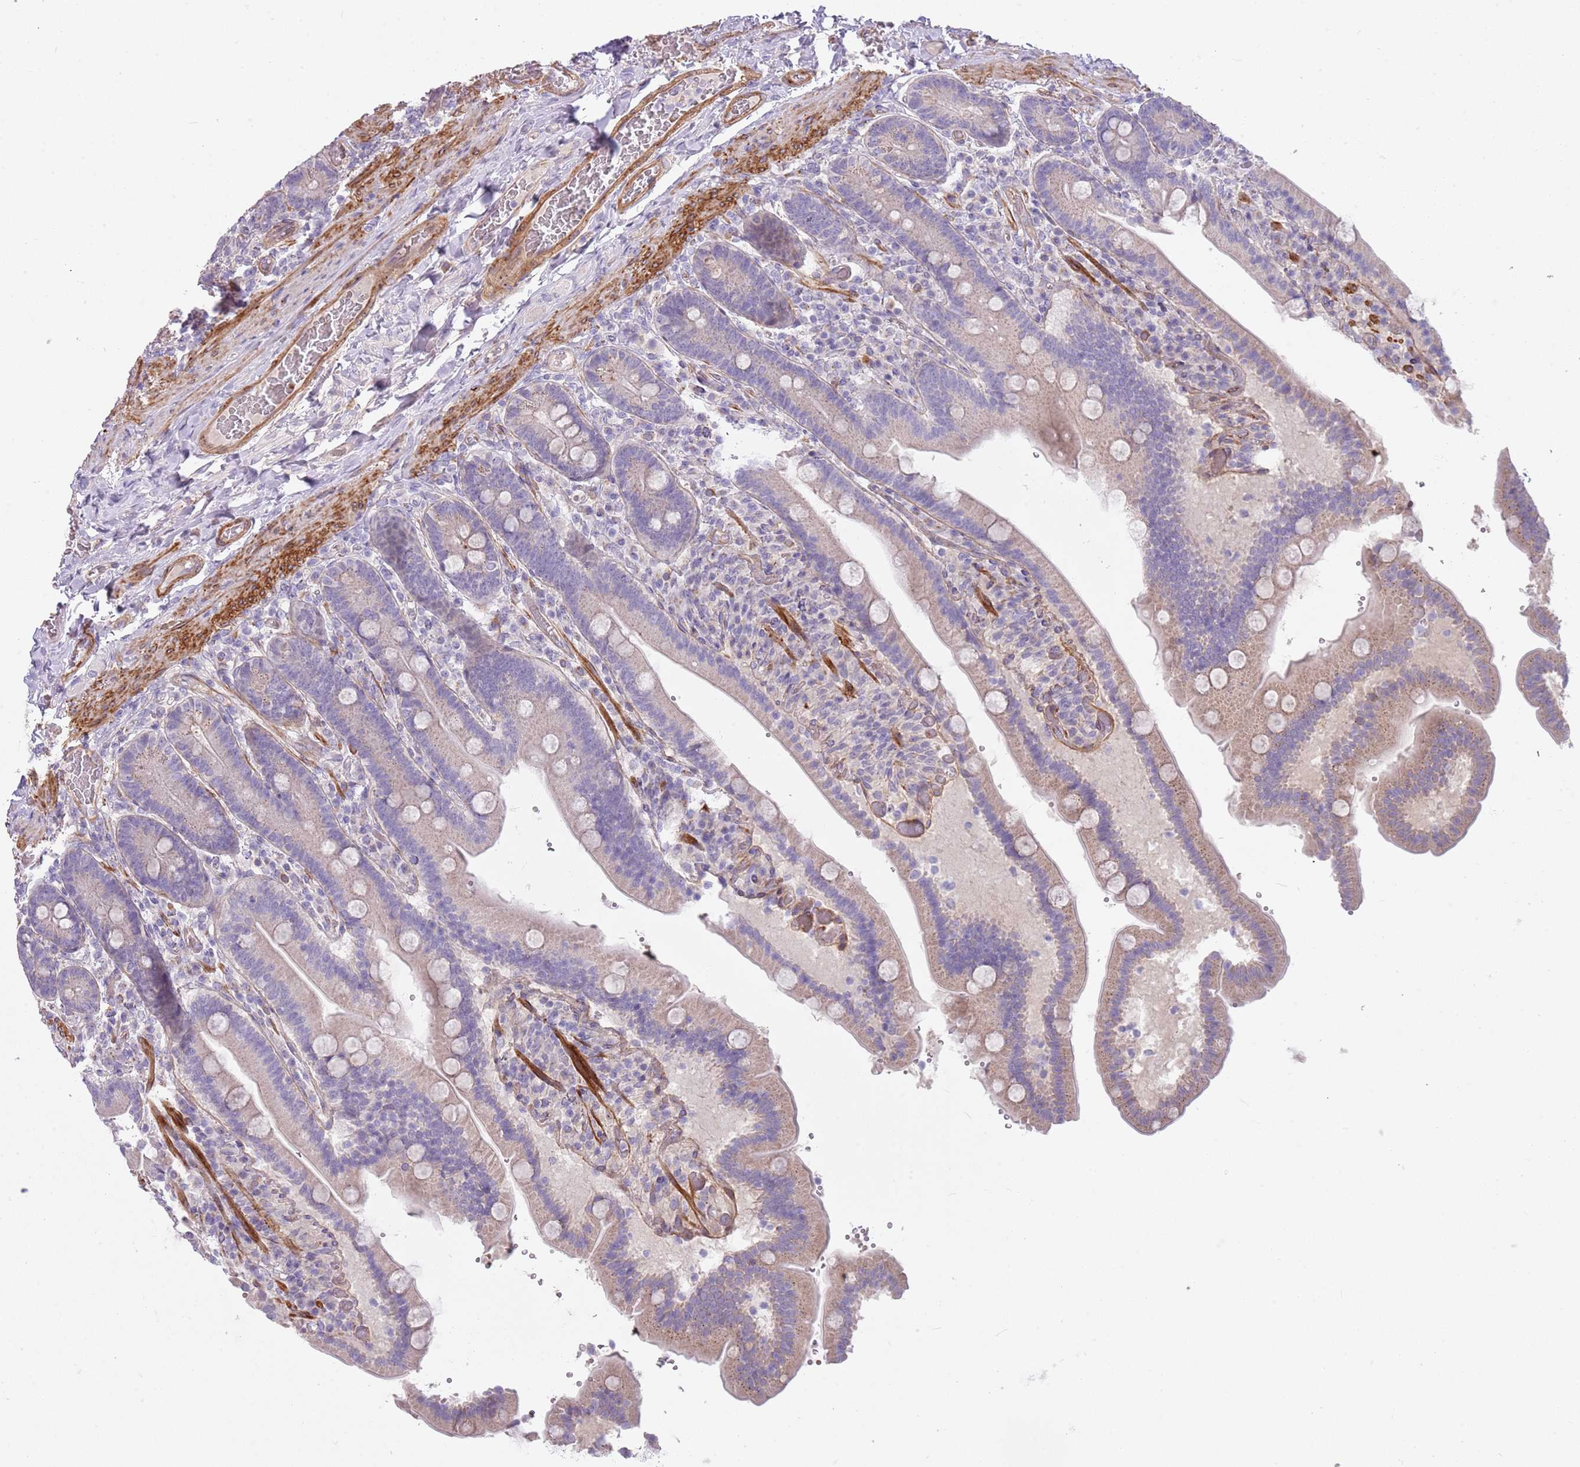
{"staining": {"intensity": "weak", "quantity": "25%-75%", "location": "cytoplasmic/membranous"}, "tissue": "duodenum", "cell_type": "Glandular cells", "image_type": "normal", "snomed": [{"axis": "morphology", "description": "Normal tissue, NOS"}, {"axis": "topography", "description": "Duodenum"}], "caption": "Glandular cells reveal low levels of weak cytoplasmic/membranous expression in about 25%-75% of cells in normal duodenum.", "gene": "TINAGL1", "patient": {"sex": "female", "age": 62}}